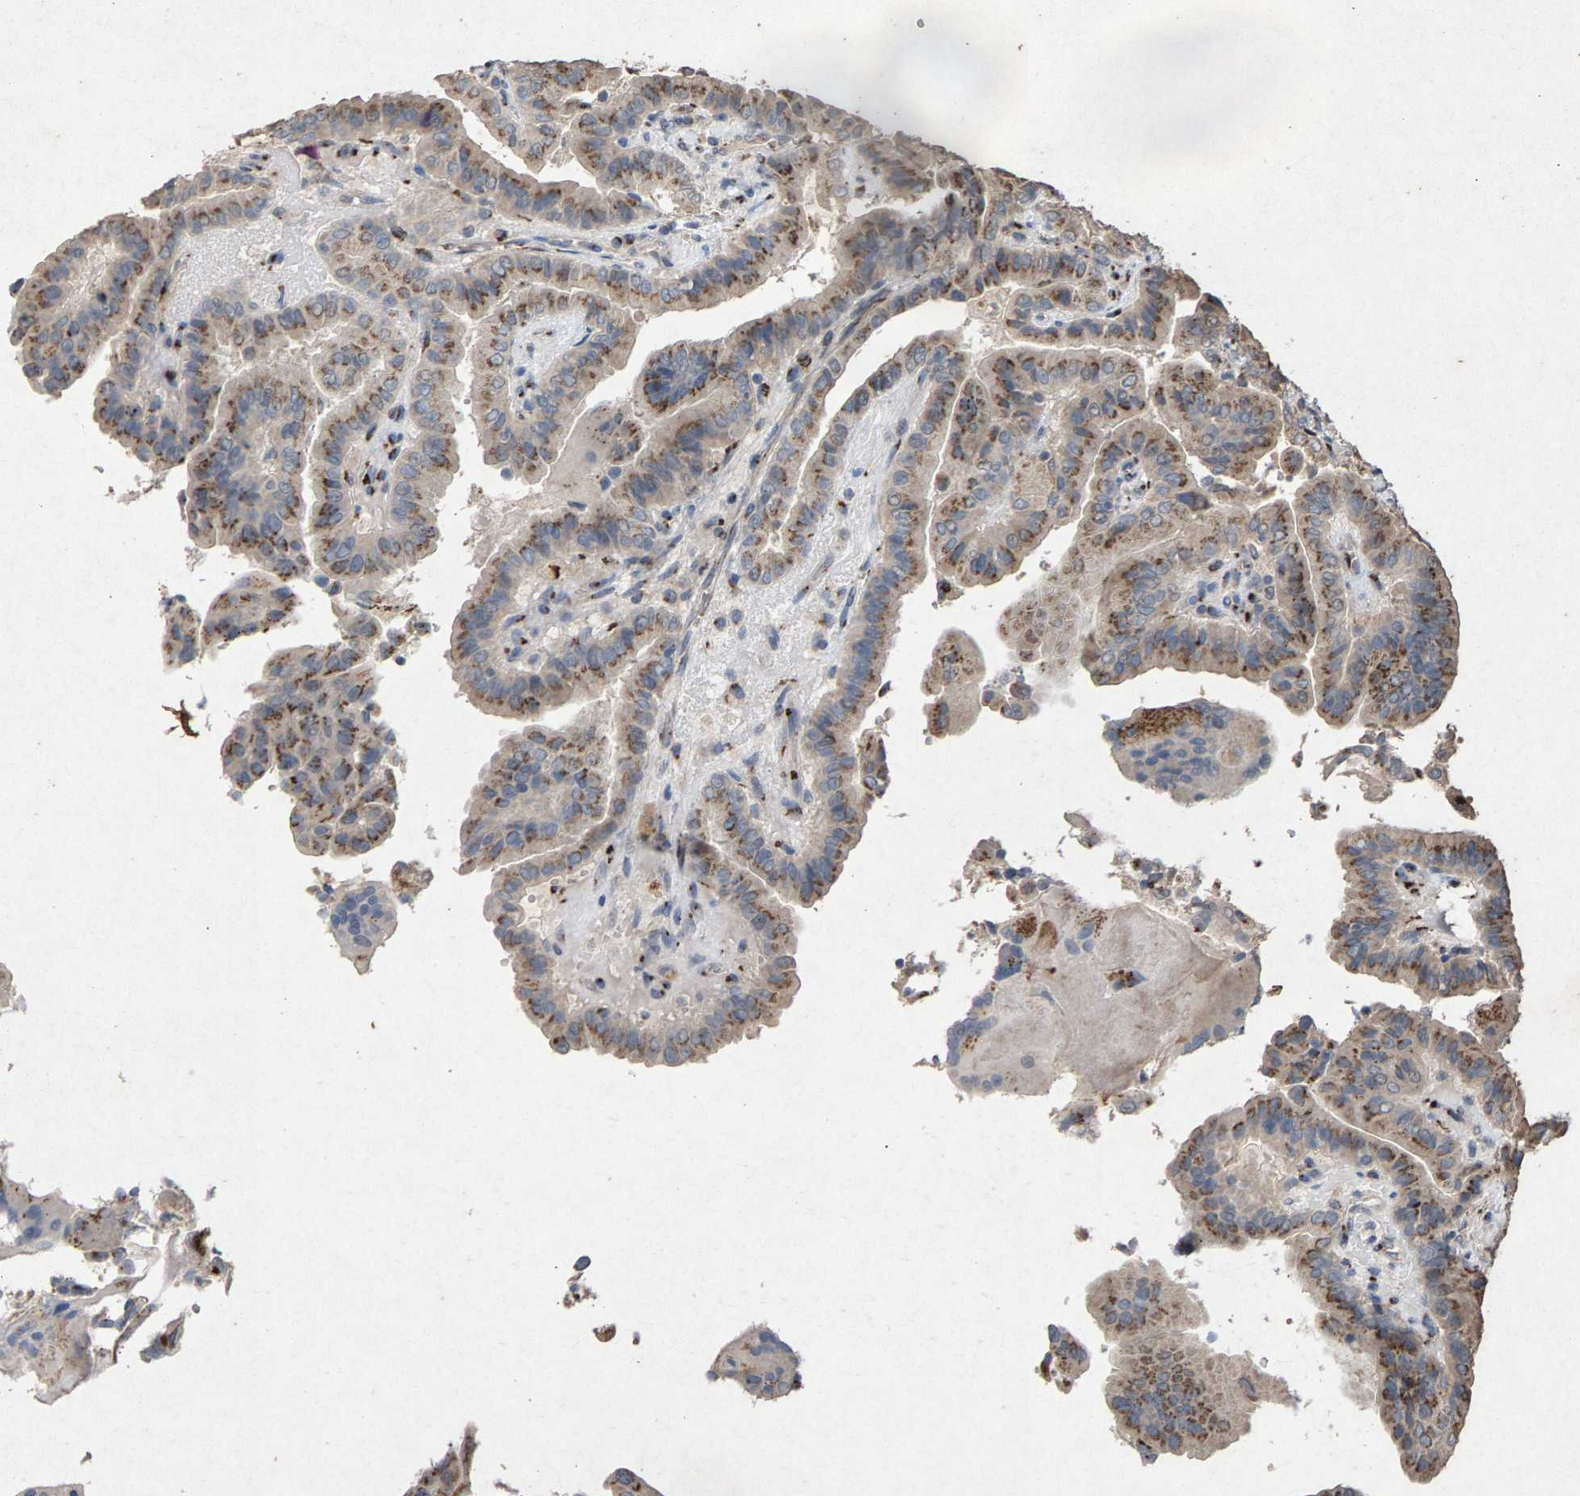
{"staining": {"intensity": "moderate", "quantity": ">75%", "location": "cytoplasmic/membranous"}, "tissue": "thyroid cancer", "cell_type": "Tumor cells", "image_type": "cancer", "snomed": [{"axis": "morphology", "description": "Papillary adenocarcinoma, NOS"}, {"axis": "topography", "description": "Thyroid gland"}], "caption": "This is an image of IHC staining of thyroid cancer (papillary adenocarcinoma), which shows moderate positivity in the cytoplasmic/membranous of tumor cells.", "gene": "MAN2A1", "patient": {"sex": "male", "age": 33}}